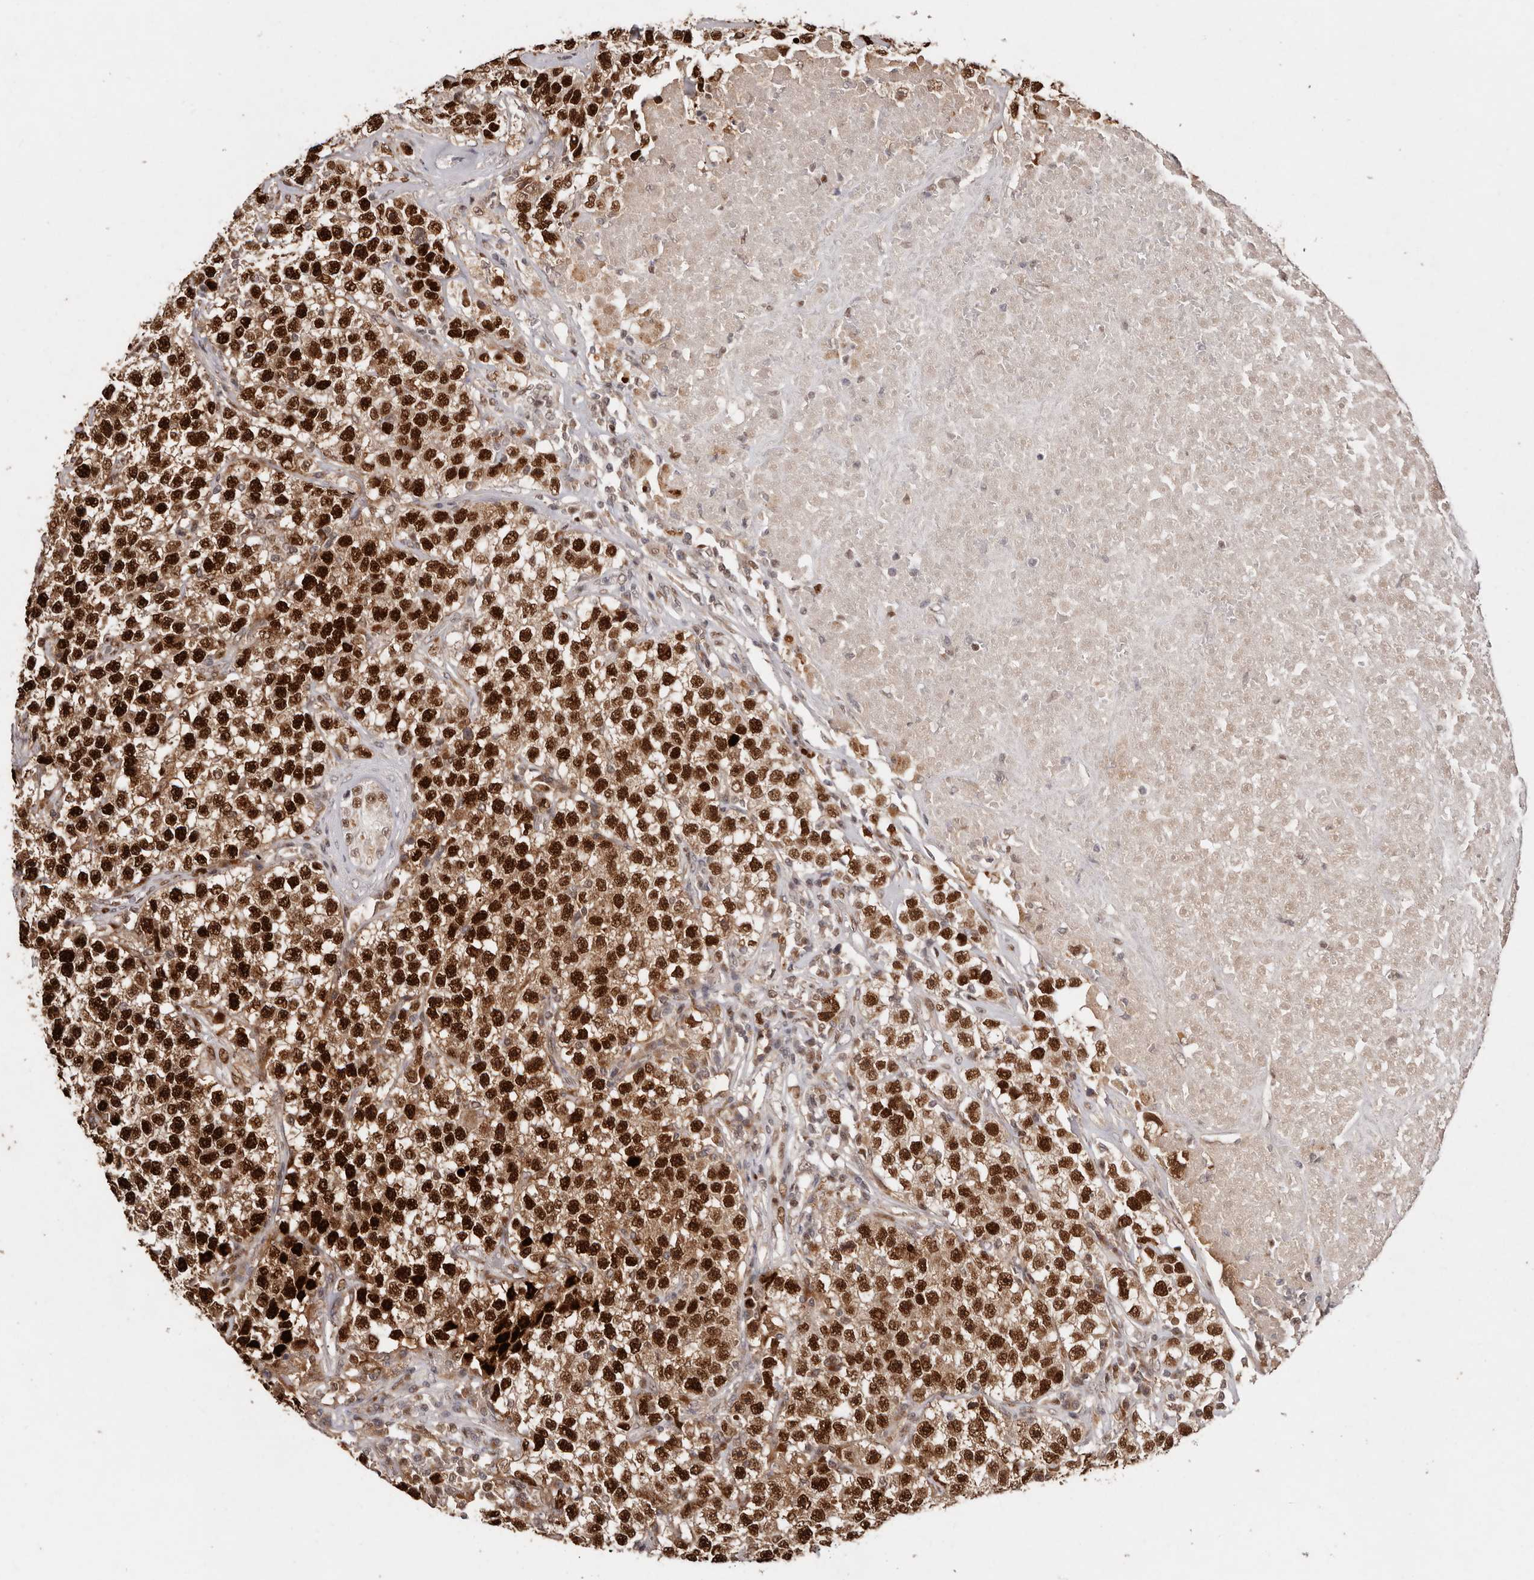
{"staining": {"intensity": "strong", "quantity": ">75%", "location": "nuclear"}, "tissue": "testis cancer", "cell_type": "Tumor cells", "image_type": "cancer", "snomed": [{"axis": "morphology", "description": "Seminoma, NOS"}, {"axis": "topography", "description": "Testis"}], "caption": "DAB (3,3'-diaminobenzidine) immunohistochemical staining of human testis cancer demonstrates strong nuclear protein staining in about >75% of tumor cells.", "gene": "KLF7", "patient": {"sex": "male", "age": 22}}